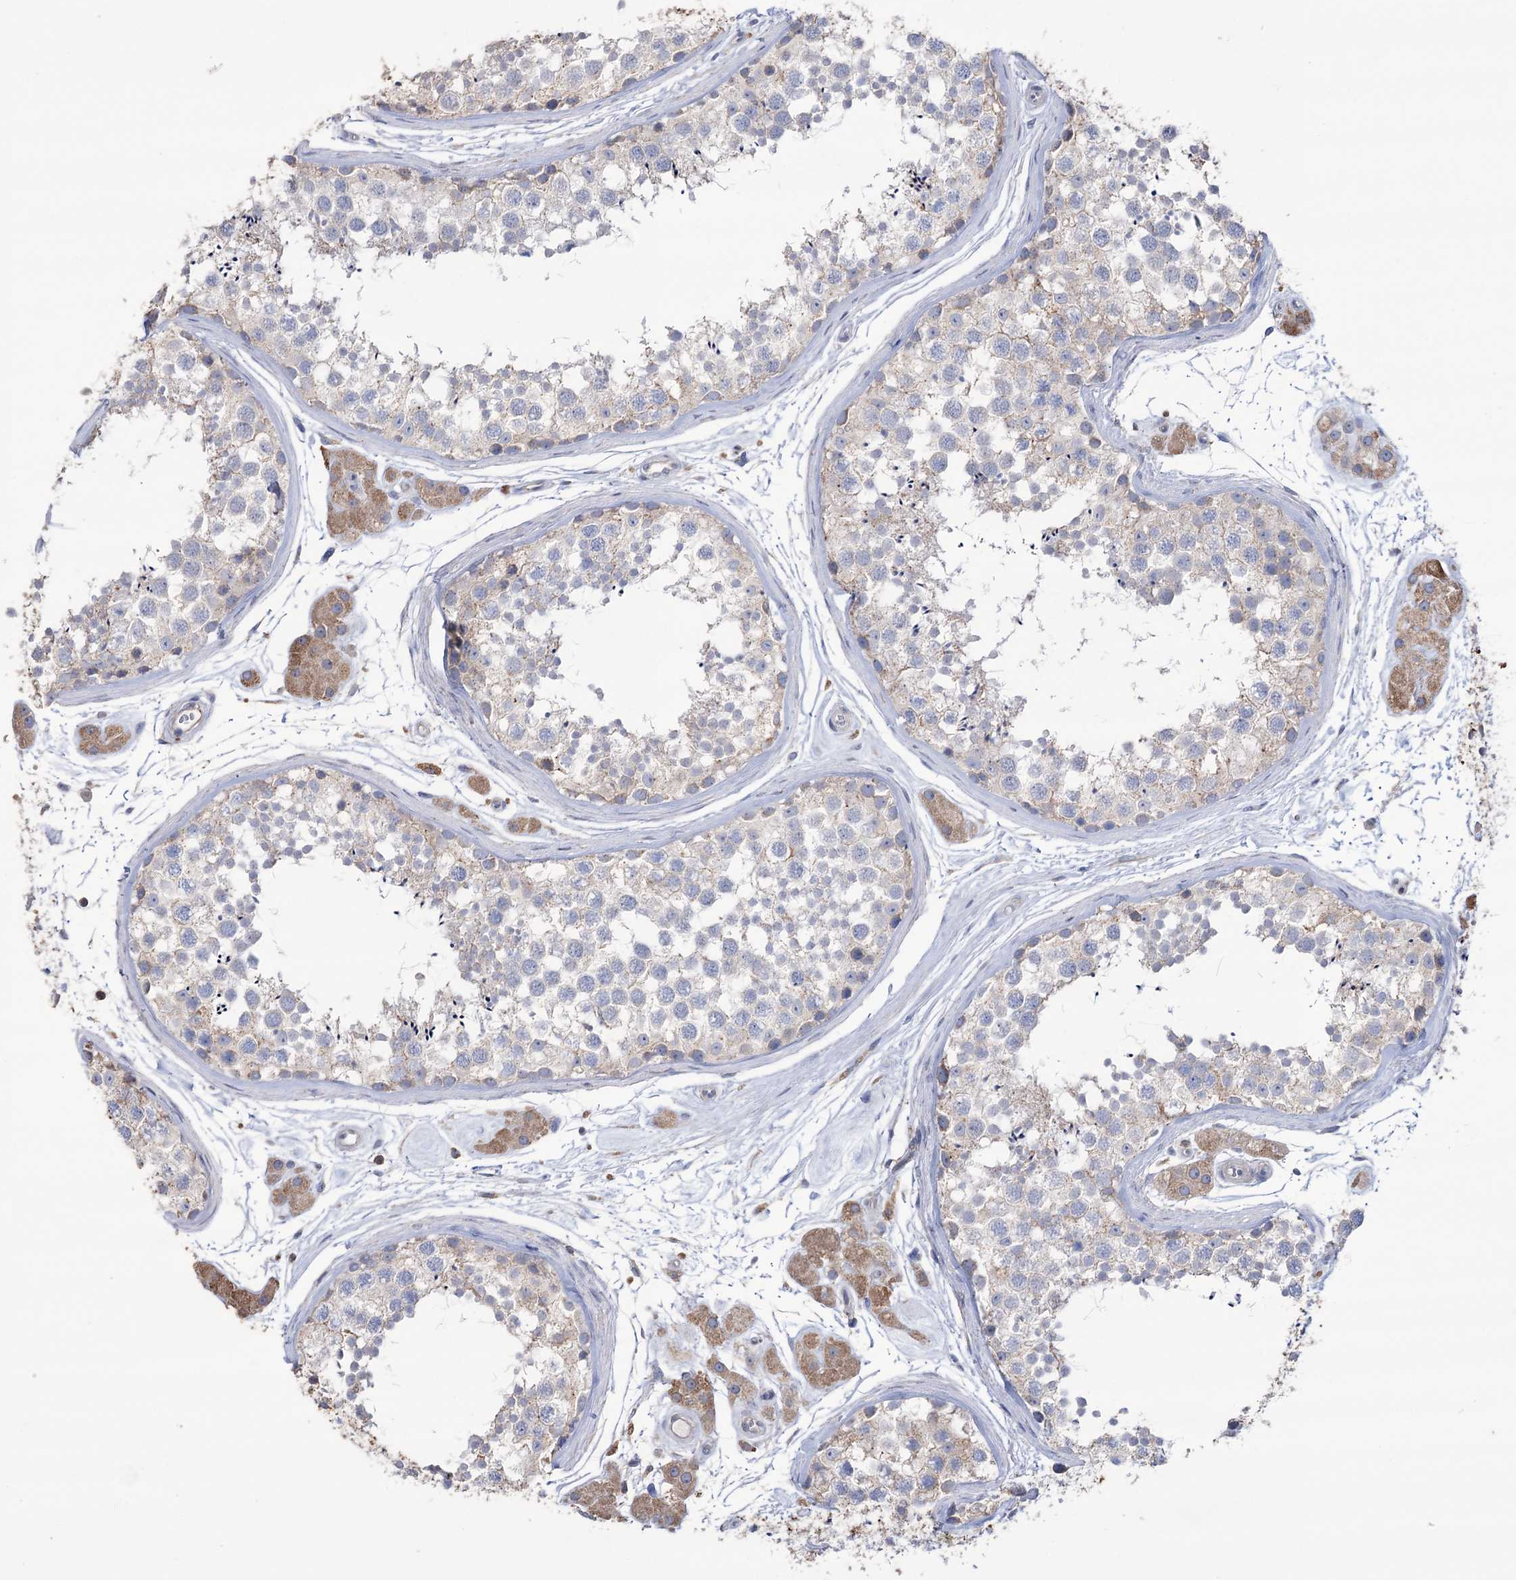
{"staining": {"intensity": "moderate", "quantity": "<25%", "location": "cytoplasmic/membranous"}, "tissue": "testis", "cell_type": "Cells in seminiferous ducts", "image_type": "normal", "snomed": [{"axis": "morphology", "description": "Normal tissue, NOS"}, {"axis": "topography", "description": "Testis"}], "caption": "Benign testis demonstrates moderate cytoplasmic/membranous positivity in about <25% of cells in seminiferous ducts, visualized by immunohistochemistry. (IHC, brightfield microscopy, high magnification).", "gene": "TRIM71", "patient": {"sex": "male", "age": 56}}